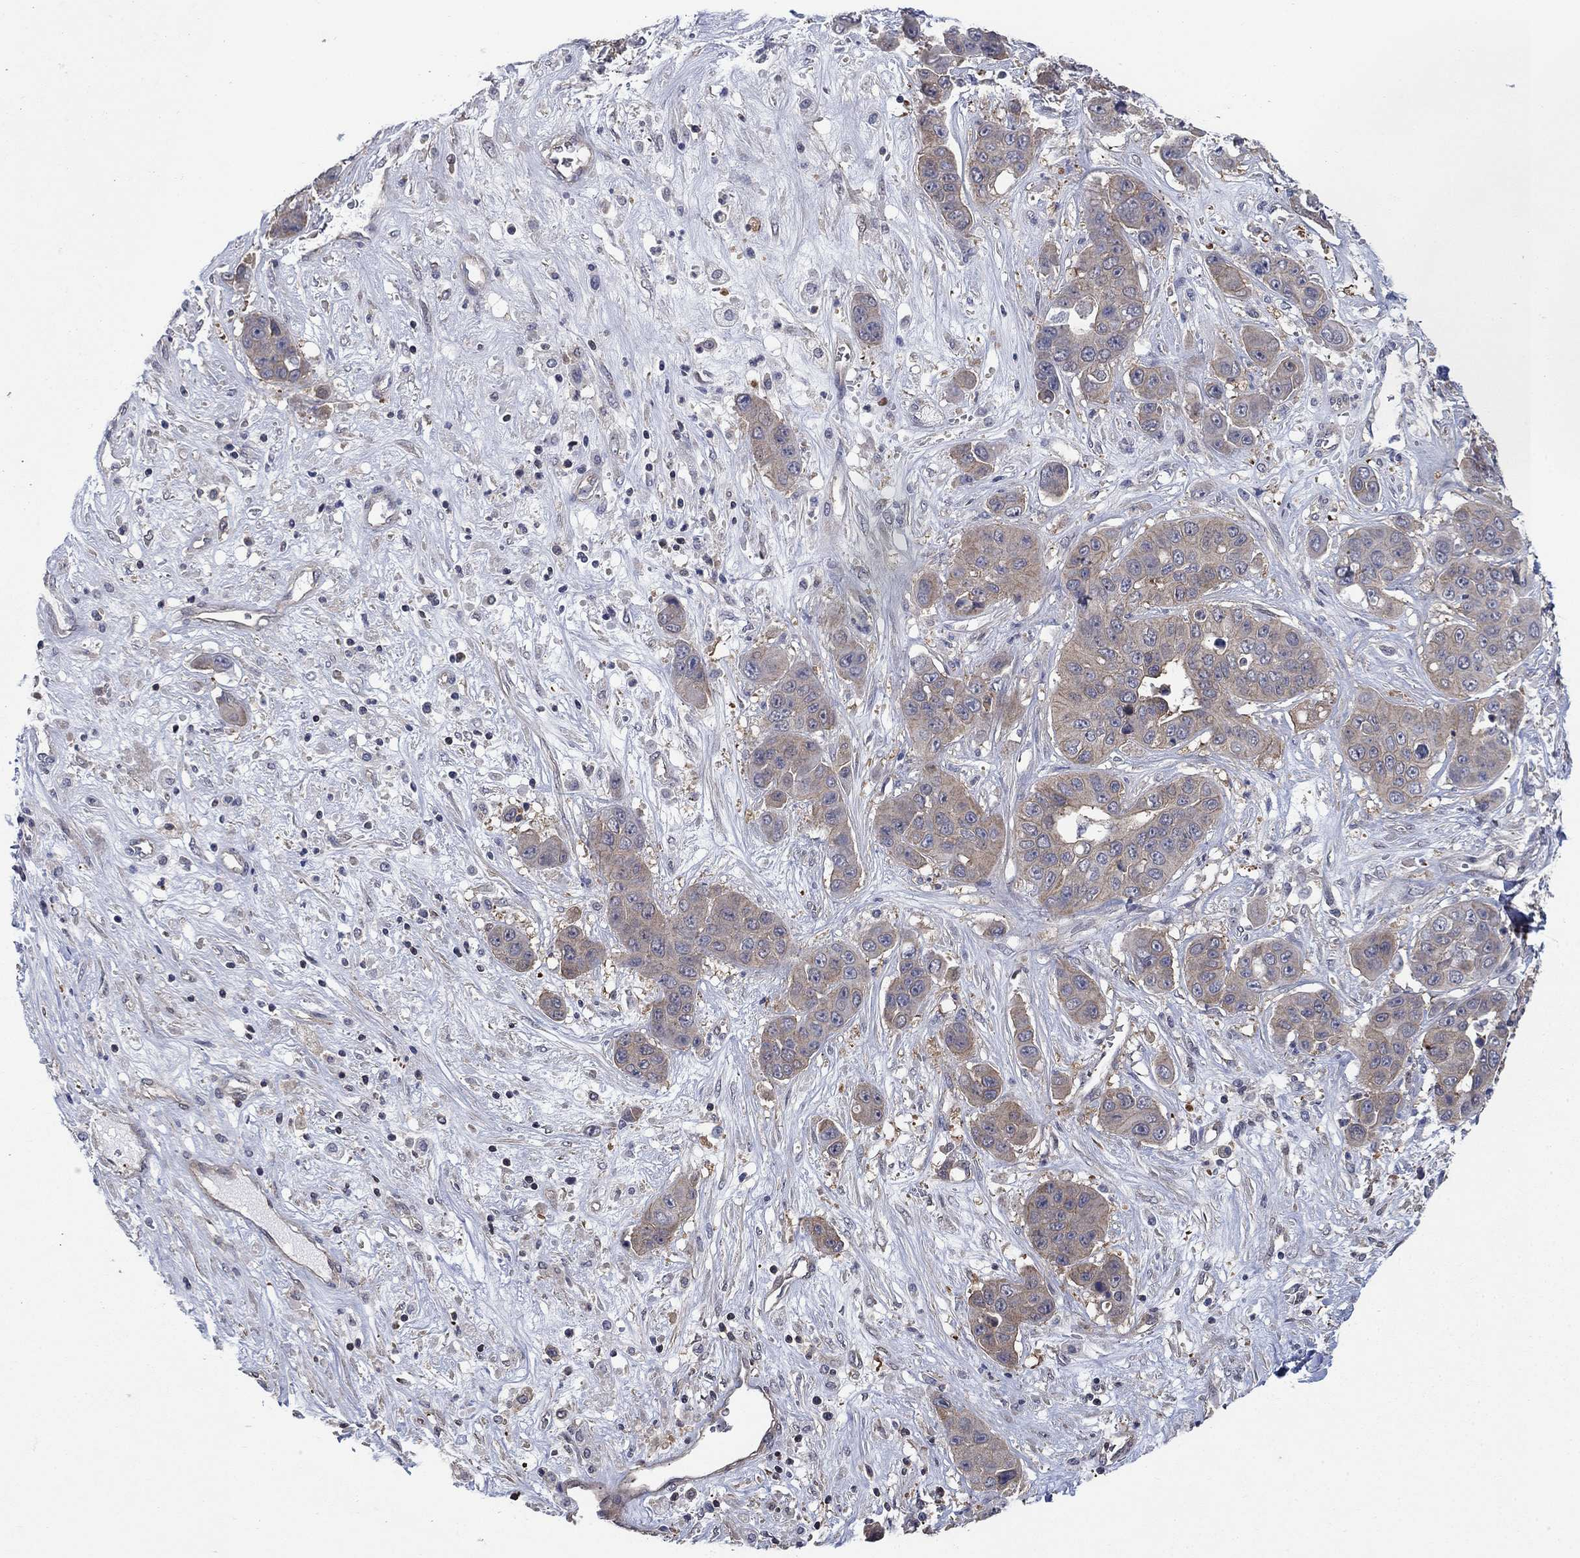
{"staining": {"intensity": "weak", "quantity": "25%-75%", "location": "cytoplasmic/membranous"}, "tissue": "liver cancer", "cell_type": "Tumor cells", "image_type": "cancer", "snomed": [{"axis": "morphology", "description": "Cholangiocarcinoma"}, {"axis": "topography", "description": "Liver"}], "caption": "Protein staining shows weak cytoplasmic/membranous positivity in approximately 25%-75% of tumor cells in liver cholangiocarcinoma. Immunohistochemistry (ihc) stains the protein in brown and the nuclei are stained blue.", "gene": "PDZD2", "patient": {"sex": "female", "age": 52}}